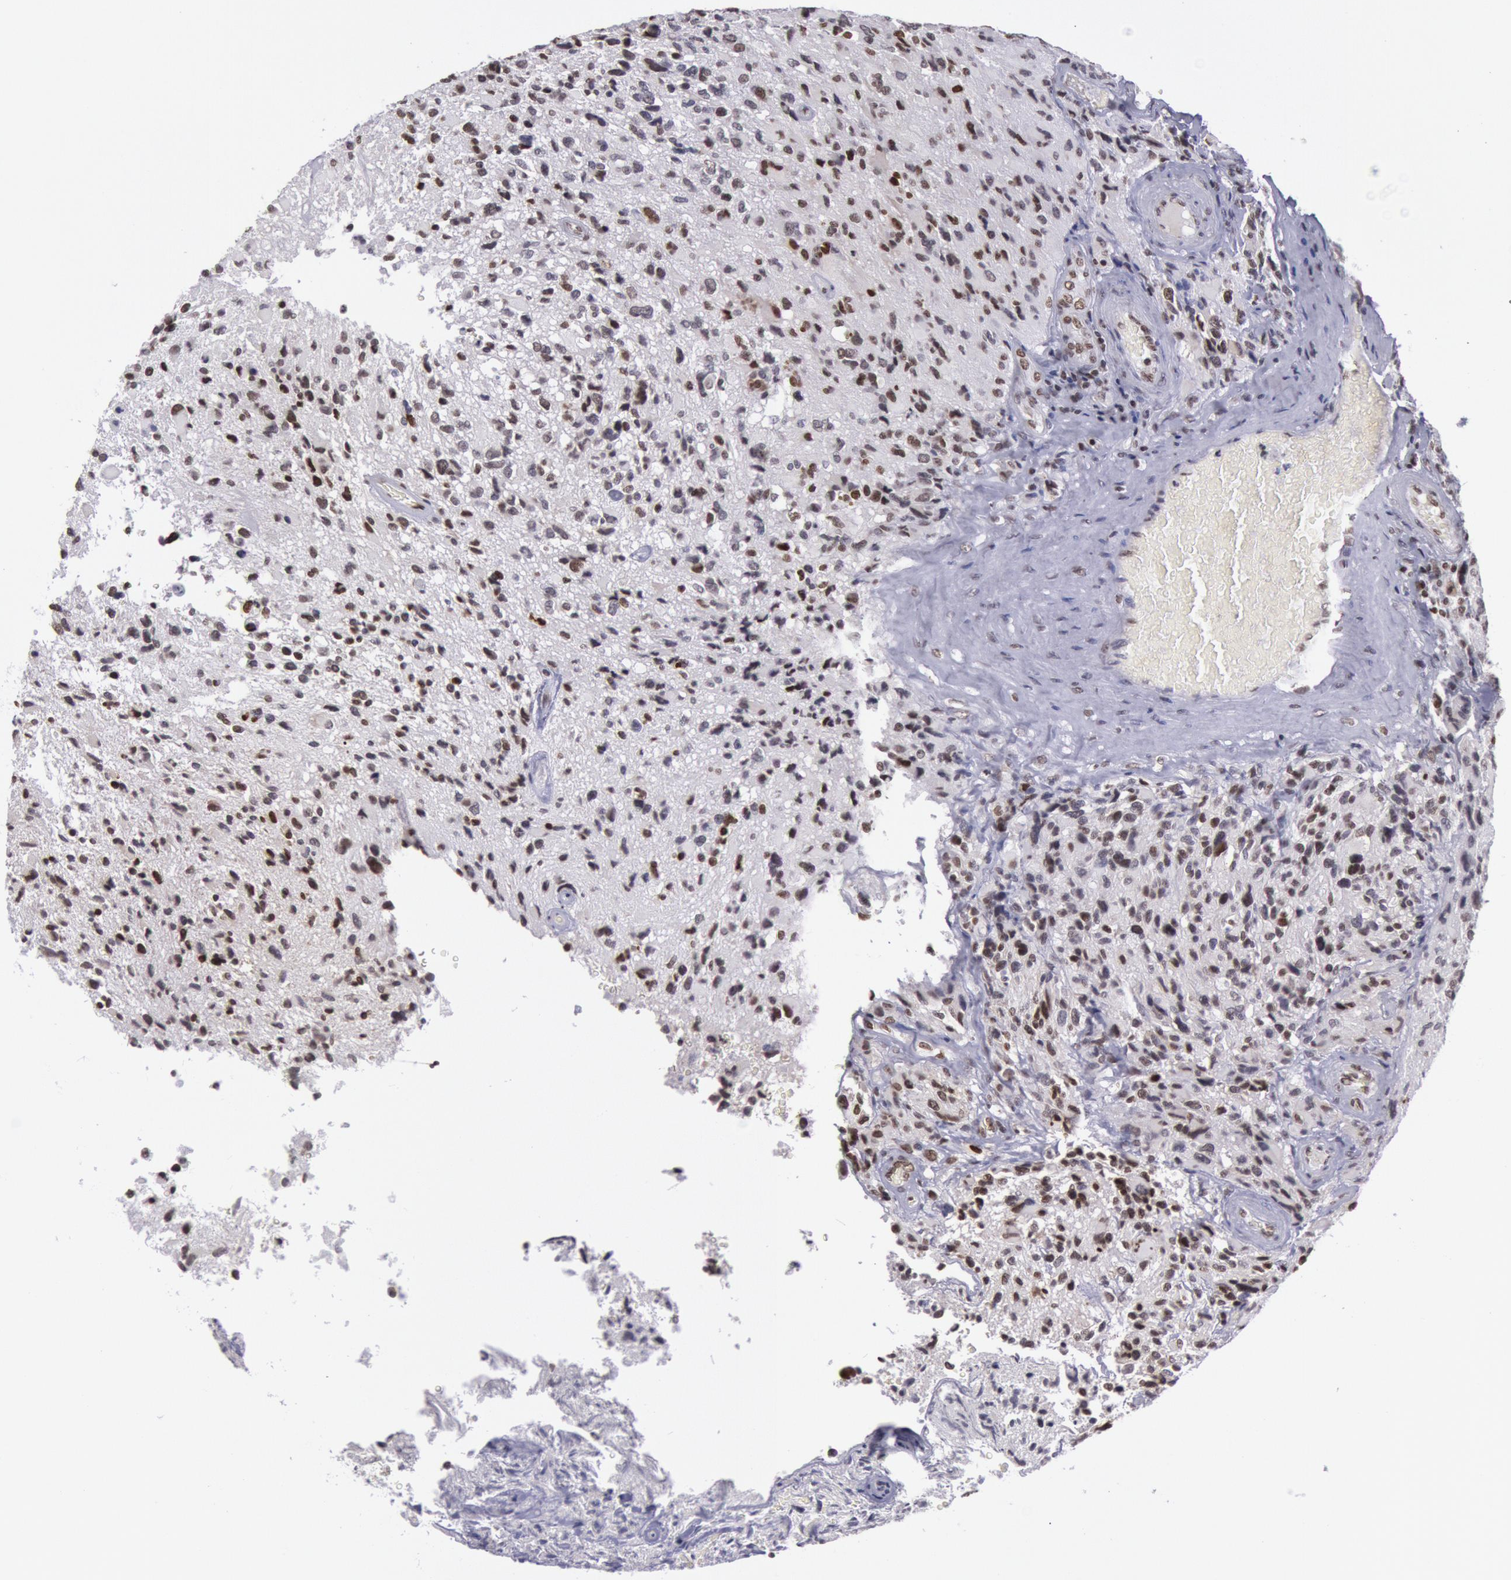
{"staining": {"intensity": "strong", "quantity": "25%-75%", "location": "nuclear"}, "tissue": "glioma", "cell_type": "Tumor cells", "image_type": "cancer", "snomed": [{"axis": "morphology", "description": "Glioma, malignant, High grade"}, {"axis": "topography", "description": "Brain"}], "caption": "Immunohistochemical staining of human glioma shows strong nuclear protein expression in about 25%-75% of tumor cells.", "gene": "NKAP", "patient": {"sex": "male", "age": 69}}